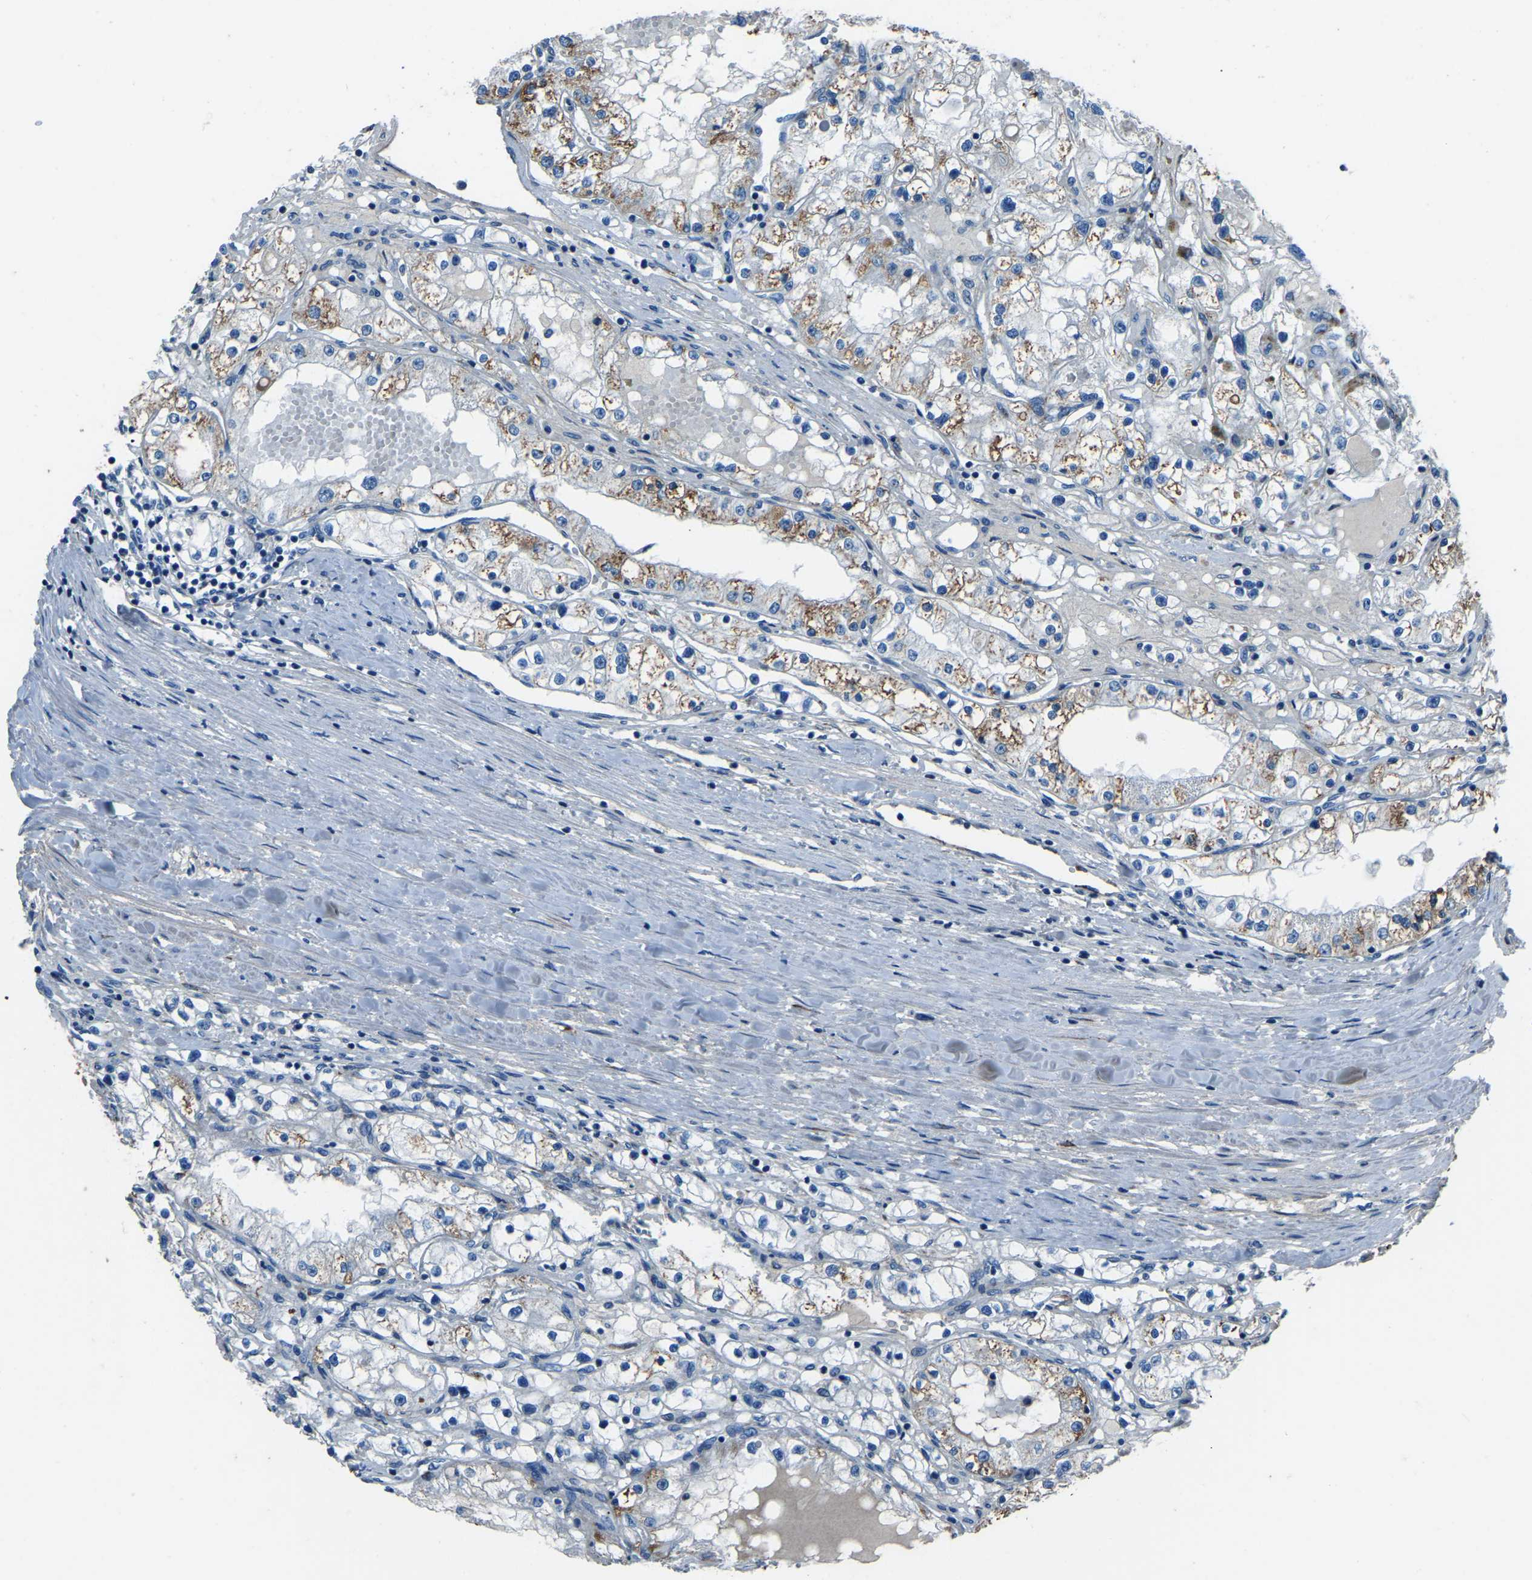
{"staining": {"intensity": "moderate", "quantity": "25%-75%", "location": "cytoplasmic/membranous"}, "tissue": "renal cancer", "cell_type": "Tumor cells", "image_type": "cancer", "snomed": [{"axis": "morphology", "description": "Adenocarcinoma, NOS"}, {"axis": "topography", "description": "Kidney"}], "caption": "An image showing moderate cytoplasmic/membranous expression in about 25%-75% of tumor cells in adenocarcinoma (renal), as visualized by brown immunohistochemical staining.", "gene": "COL3A1", "patient": {"sex": "male", "age": 68}}